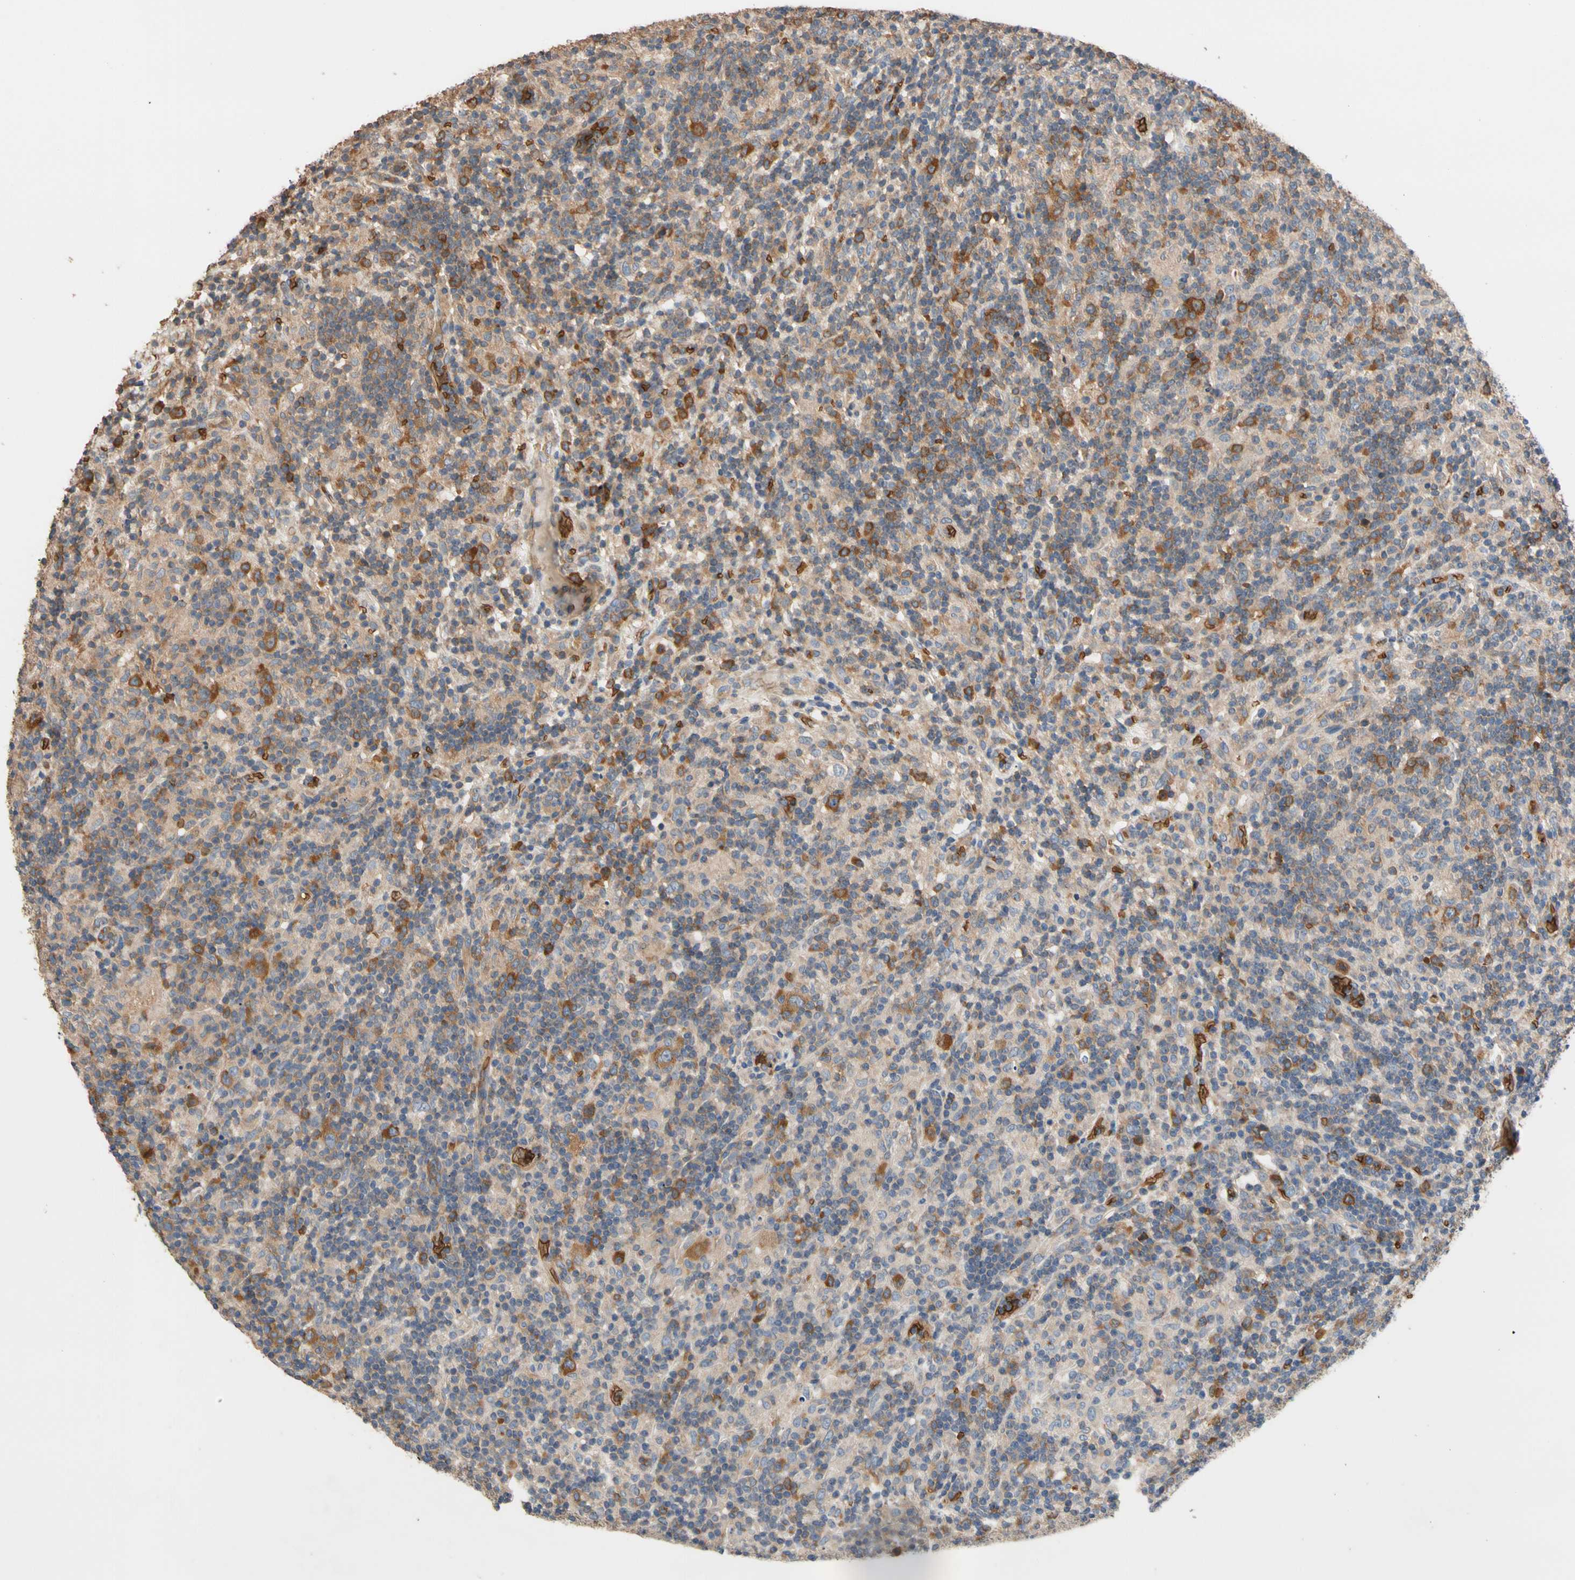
{"staining": {"intensity": "strong", "quantity": "25%-75%", "location": "cytoplasmic/membranous"}, "tissue": "lymphoma", "cell_type": "Tumor cells", "image_type": "cancer", "snomed": [{"axis": "morphology", "description": "Hodgkin's disease, NOS"}, {"axis": "topography", "description": "Lymph node"}], "caption": "Protein staining shows strong cytoplasmic/membranous staining in about 25%-75% of tumor cells in Hodgkin's disease. (DAB (3,3'-diaminobenzidine) = brown stain, brightfield microscopy at high magnification).", "gene": "RIOK2", "patient": {"sex": "male", "age": 70}}